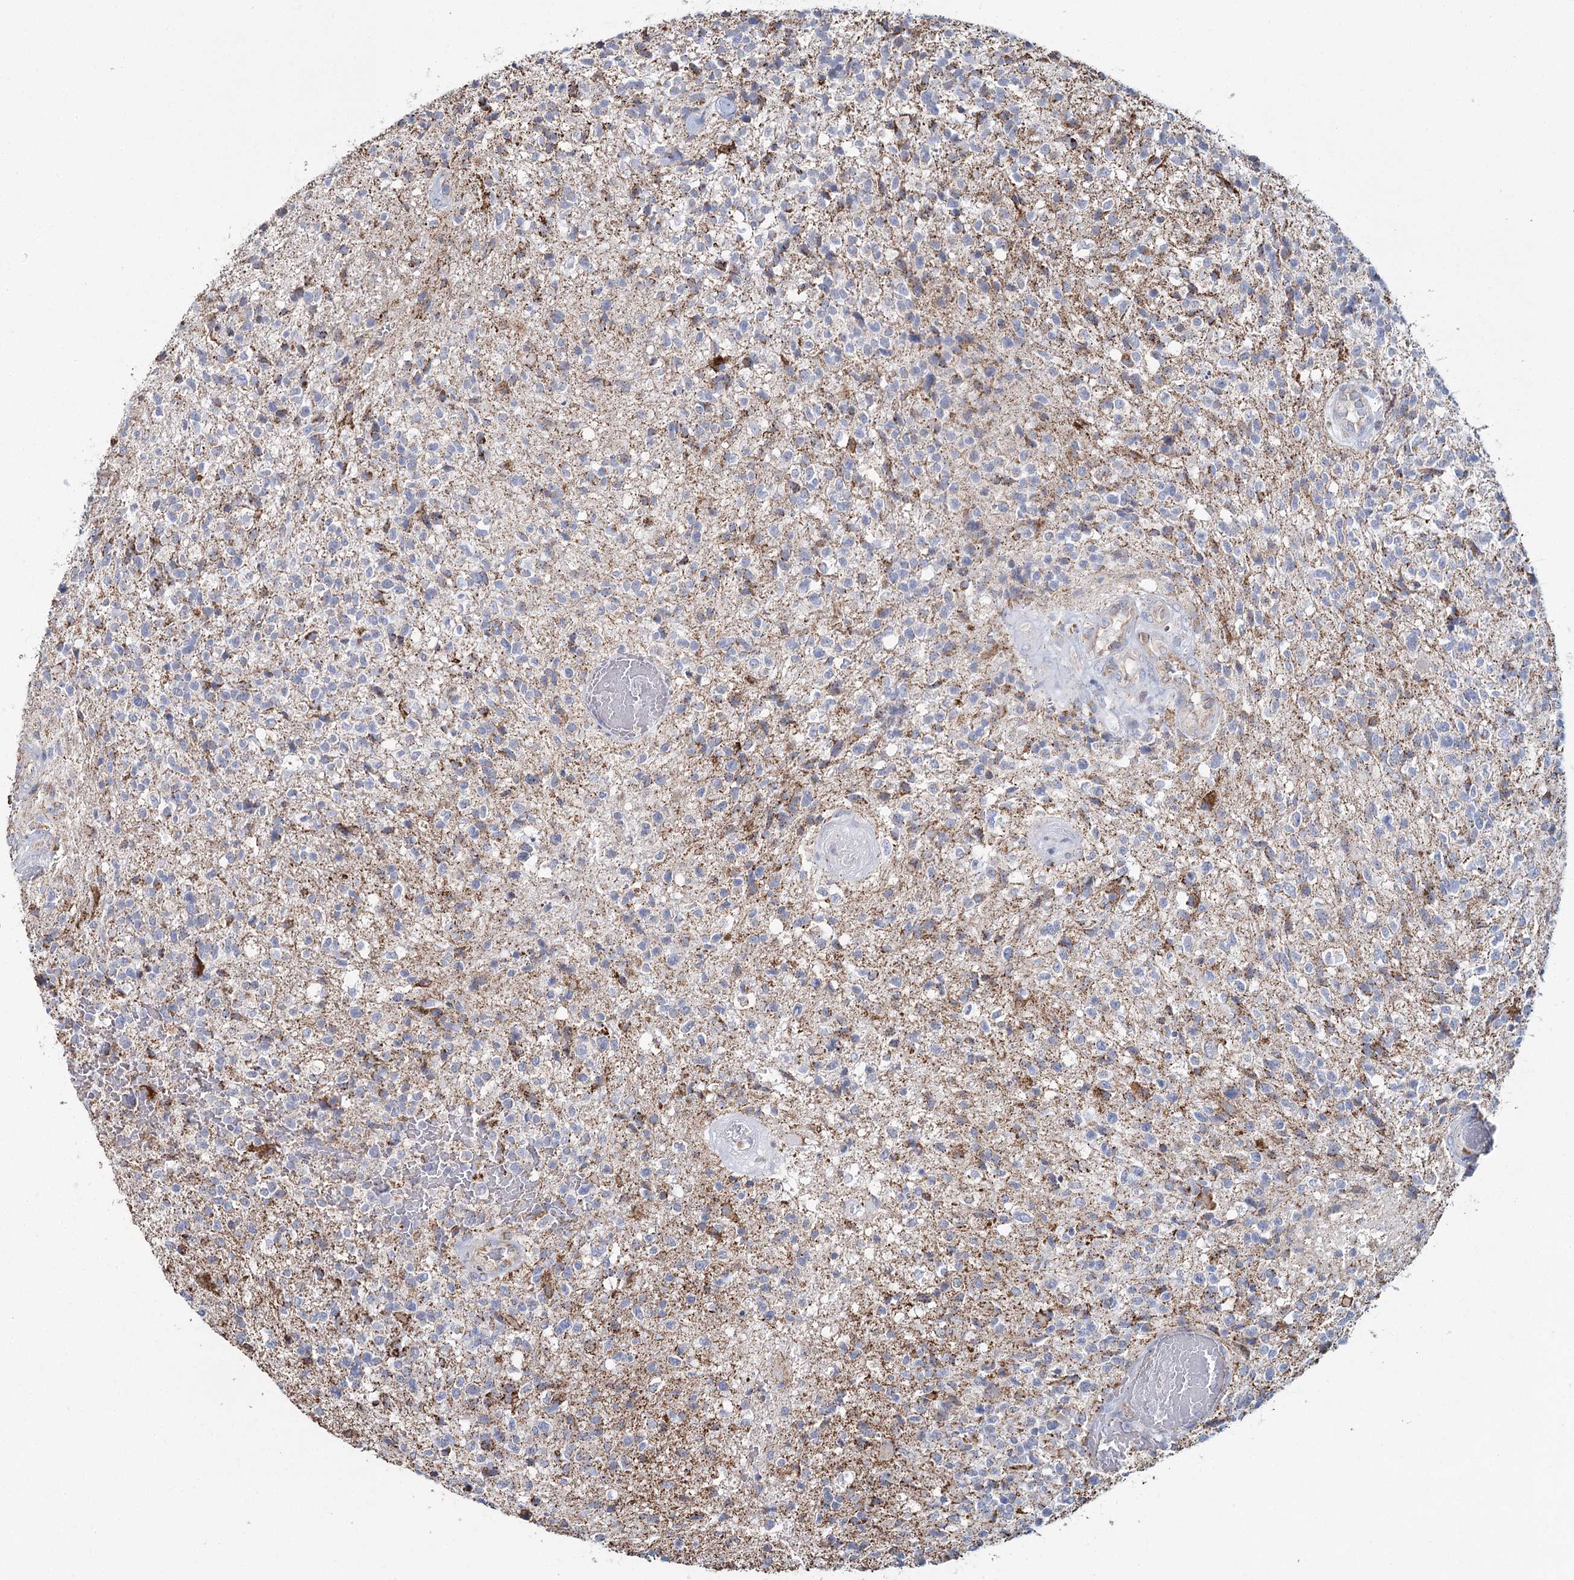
{"staining": {"intensity": "negative", "quantity": "none", "location": "none"}, "tissue": "glioma", "cell_type": "Tumor cells", "image_type": "cancer", "snomed": [{"axis": "morphology", "description": "Glioma, malignant, High grade"}, {"axis": "topography", "description": "Brain"}], "caption": "An immunohistochemistry (IHC) histopathology image of glioma is shown. There is no staining in tumor cells of glioma.", "gene": "MRPL44", "patient": {"sex": "male", "age": 56}}